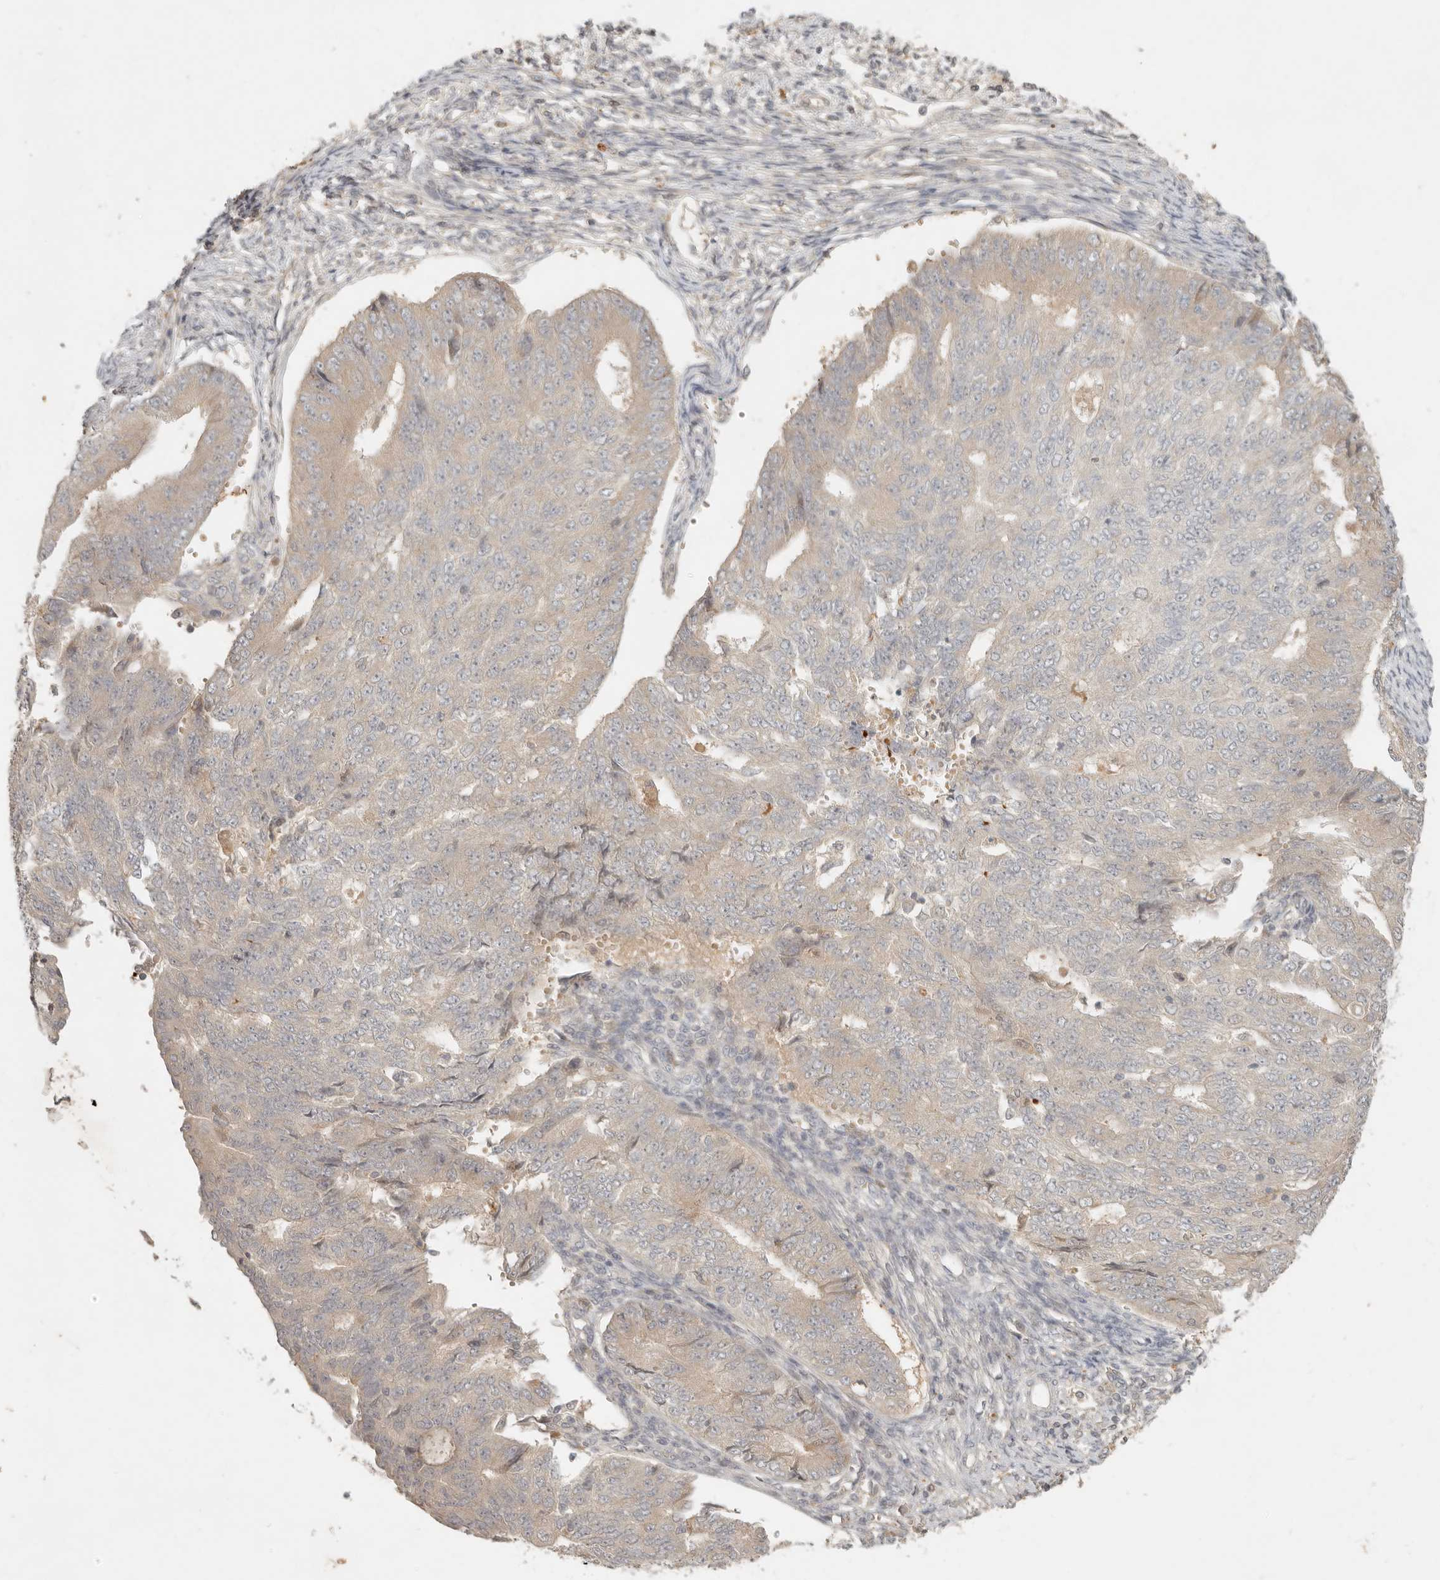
{"staining": {"intensity": "weak", "quantity": "25%-75%", "location": "cytoplasmic/membranous"}, "tissue": "endometrial cancer", "cell_type": "Tumor cells", "image_type": "cancer", "snomed": [{"axis": "morphology", "description": "Adenocarcinoma, NOS"}, {"axis": "topography", "description": "Endometrium"}], "caption": "A photomicrograph showing weak cytoplasmic/membranous expression in approximately 25%-75% of tumor cells in endometrial cancer, as visualized by brown immunohistochemical staining.", "gene": "UBXN11", "patient": {"sex": "female", "age": 32}}